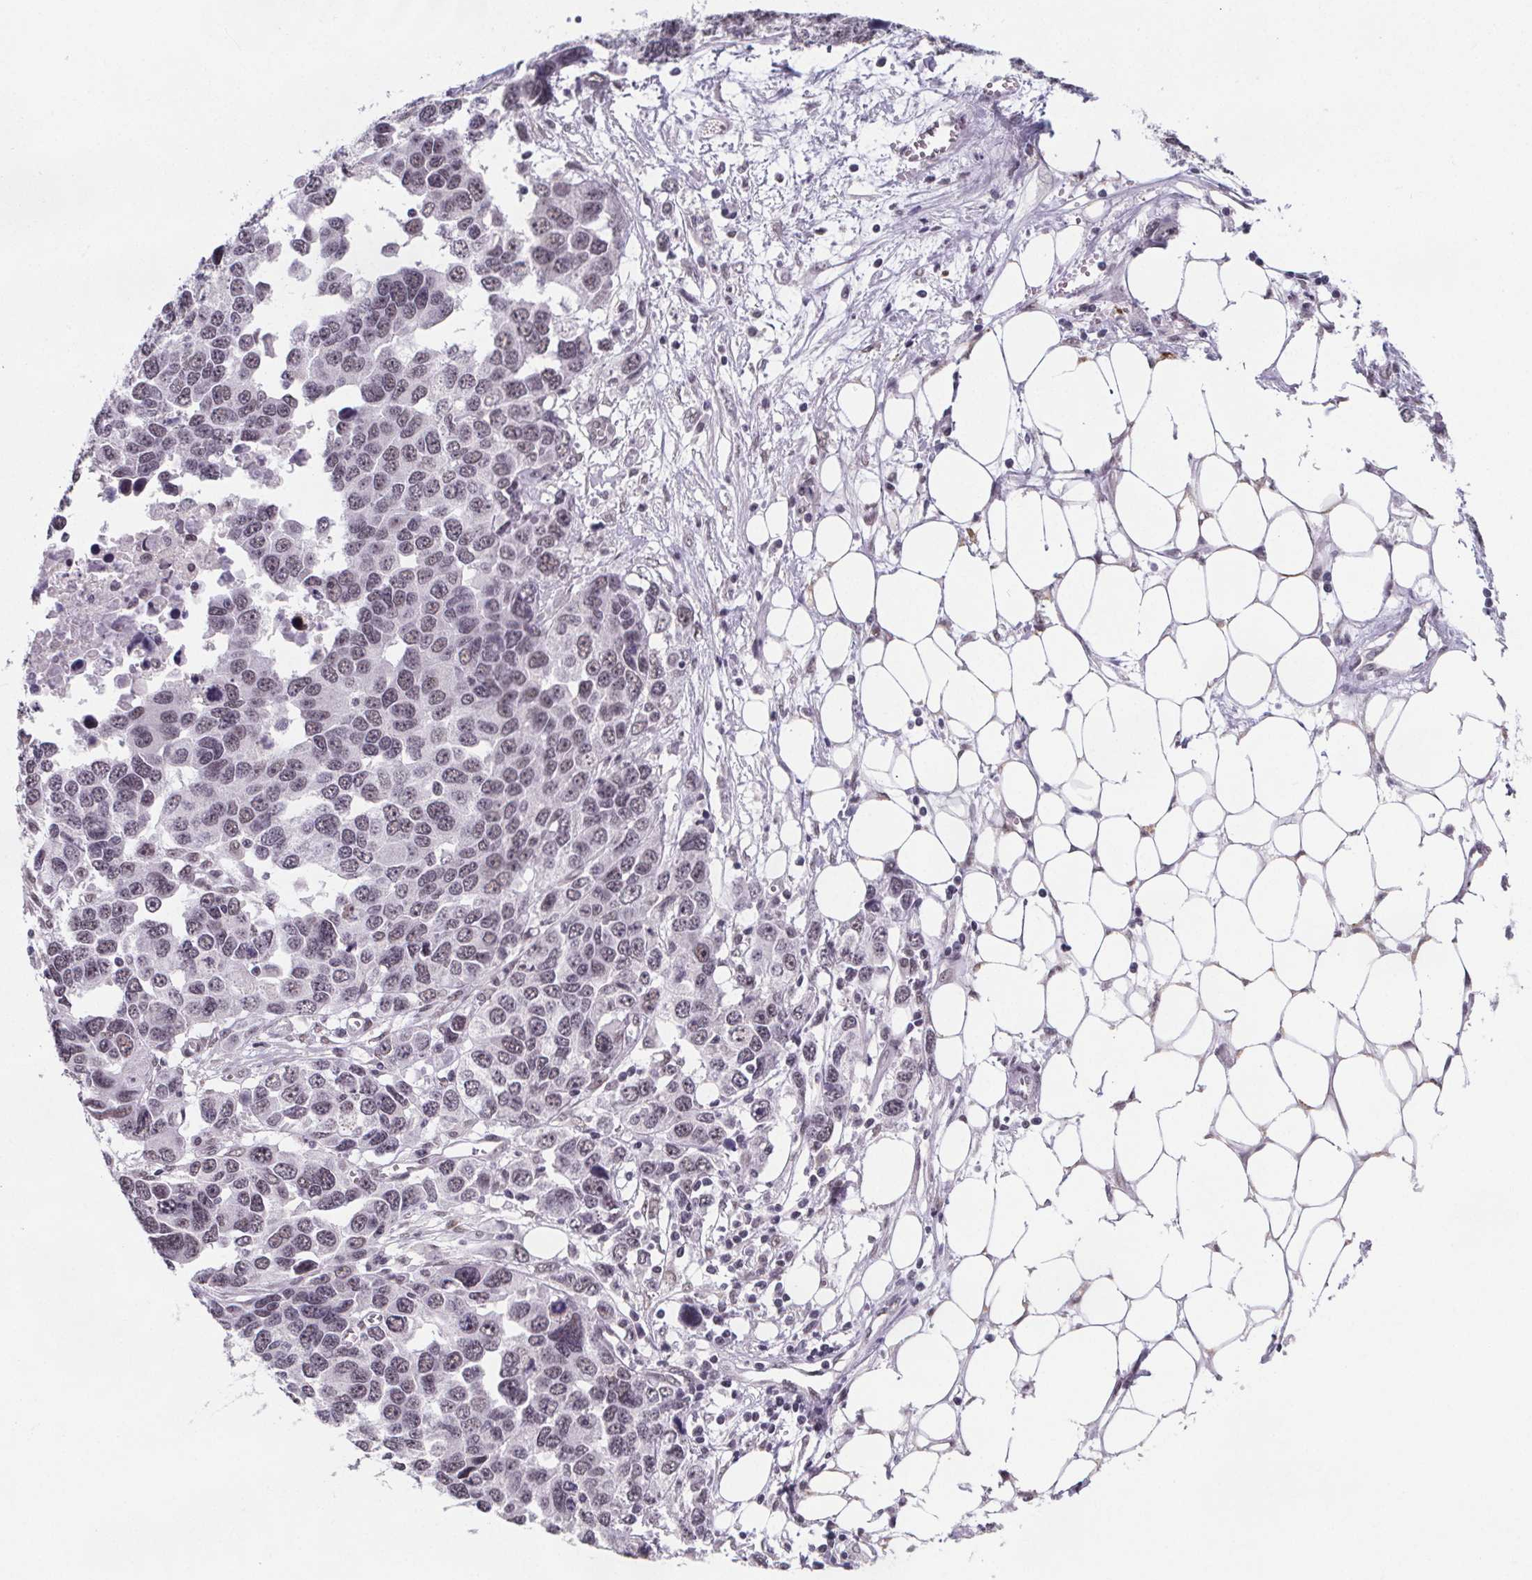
{"staining": {"intensity": "weak", "quantity": "25%-75%", "location": "nuclear"}, "tissue": "ovarian cancer", "cell_type": "Tumor cells", "image_type": "cancer", "snomed": [{"axis": "morphology", "description": "Cystadenocarcinoma, serous, NOS"}, {"axis": "topography", "description": "Ovary"}], "caption": "This image demonstrates immunohistochemistry staining of ovarian cancer, with low weak nuclear expression in about 25%-75% of tumor cells.", "gene": "ZNF572", "patient": {"sex": "female", "age": 76}}